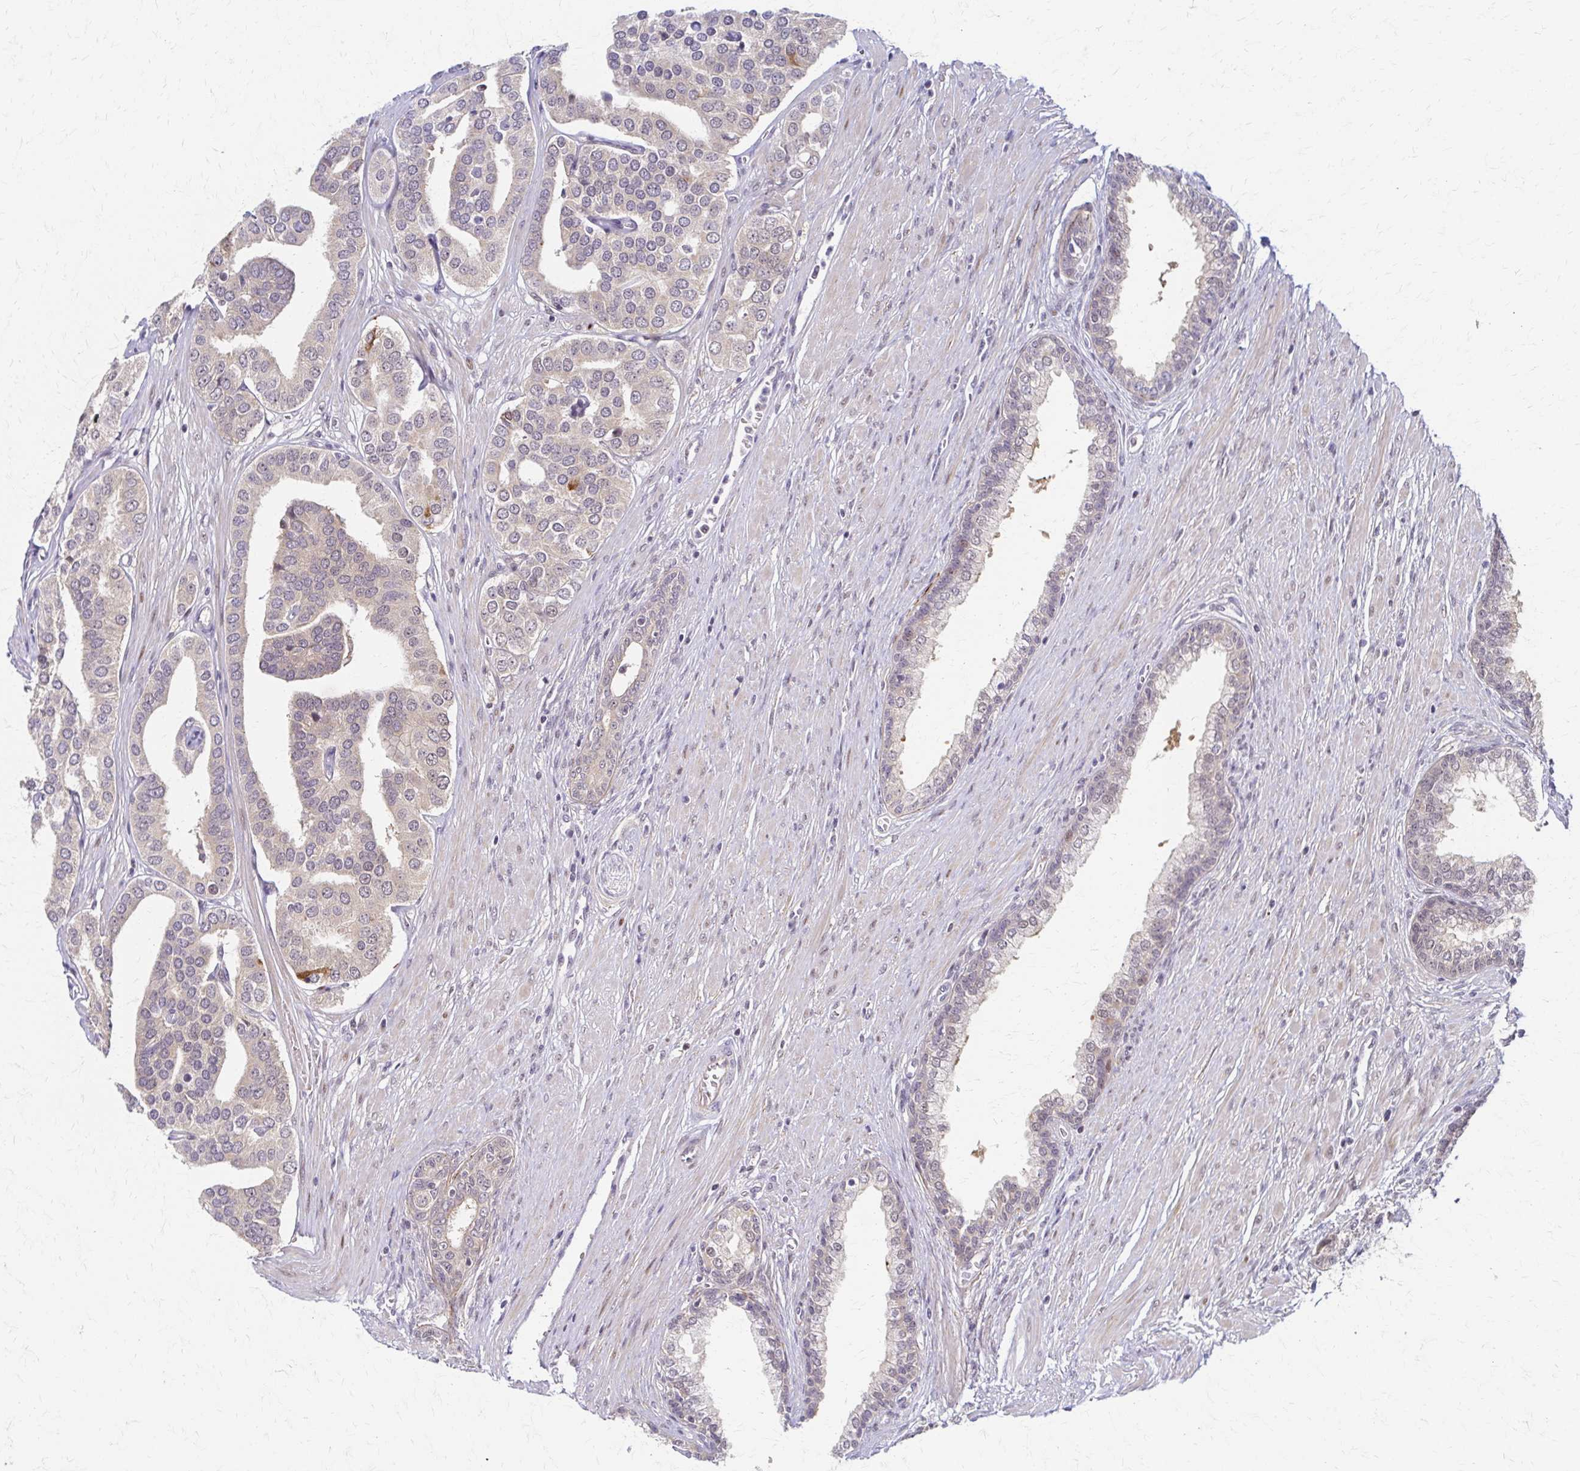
{"staining": {"intensity": "weak", "quantity": "<25%", "location": "cytoplasmic/membranous"}, "tissue": "prostate cancer", "cell_type": "Tumor cells", "image_type": "cancer", "snomed": [{"axis": "morphology", "description": "Adenocarcinoma, High grade"}, {"axis": "topography", "description": "Prostate"}], "caption": "This is a micrograph of IHC staining of prostate high-grade adenocarcinoma, which shows no staining in tumor cells. (DAB (3,3'-diaminobenzidine) immunohistochemistry (IHC), high magnification).", "gene": "PSMD7", "patient": {"sex": "male", "age": 58}}